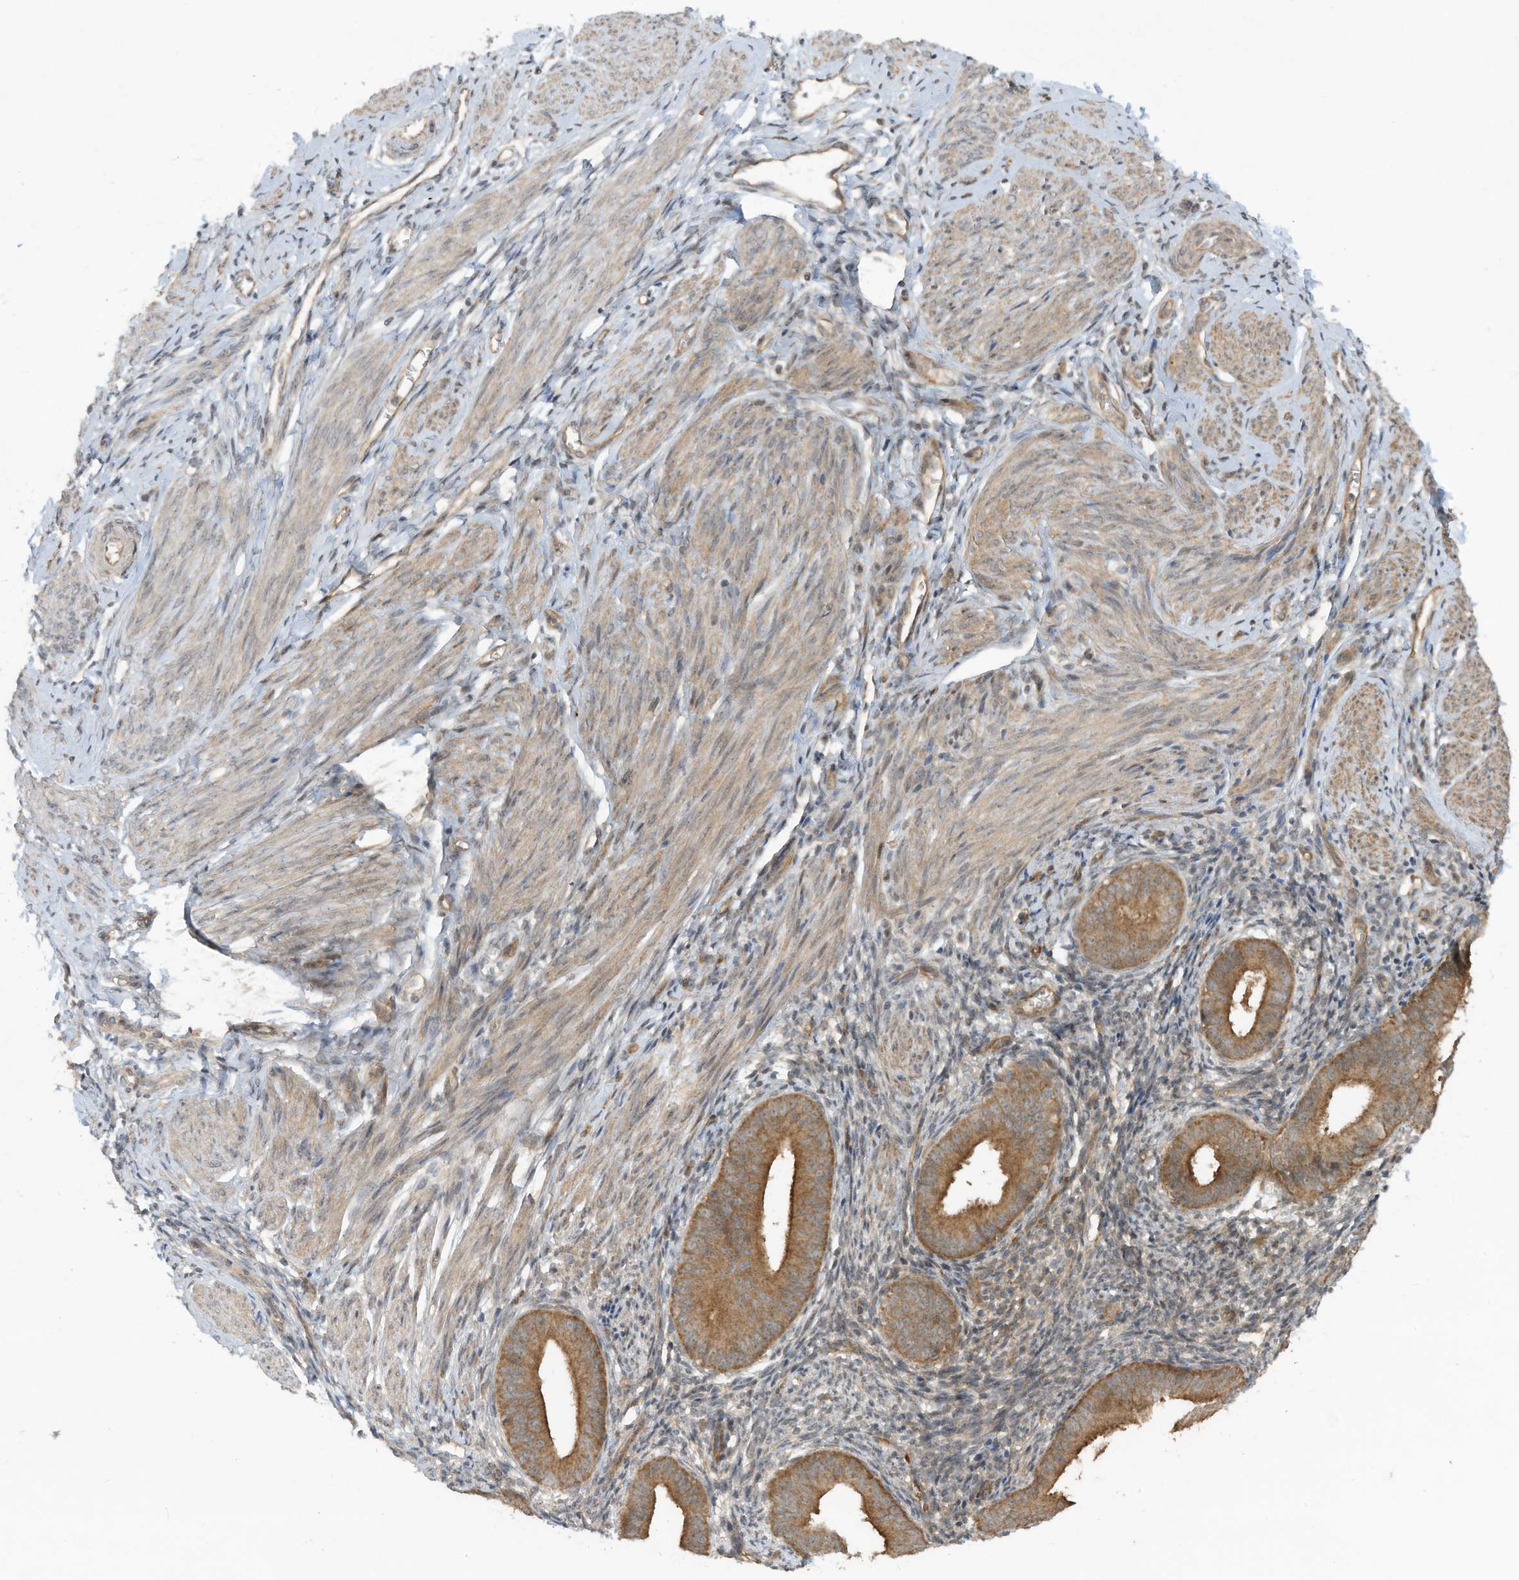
{"staining": {"intensity": "weak", "quantity": "25%-75%", "location": "cytoplasmic/membranous"}, "tissue": "endometrium", "cell_type": "Cells in endometrial stroma", "image_type": "normal", "snomed": [{"axis": "morphology", "description": "Normal tissue, NOS"}, {"axis": "topography", "description": "Uterus"}, {"axis": "topography", "description": "Endometrium"}], "caption": "Immunohistochemical staining of benign human endometrium displays 25%-75% levels of weak cytoplasmic/membranous protein positivity in approximately 25%-75% of cells in endometrial stroma. (Stains: DAB (3,3'-diaminobenzidine) in brown, nuclei in blue, Microscopy: brightfield microscopy at high magnification).", "gene": "ERI2", "patient": {"sex": "female", "age": 48}}